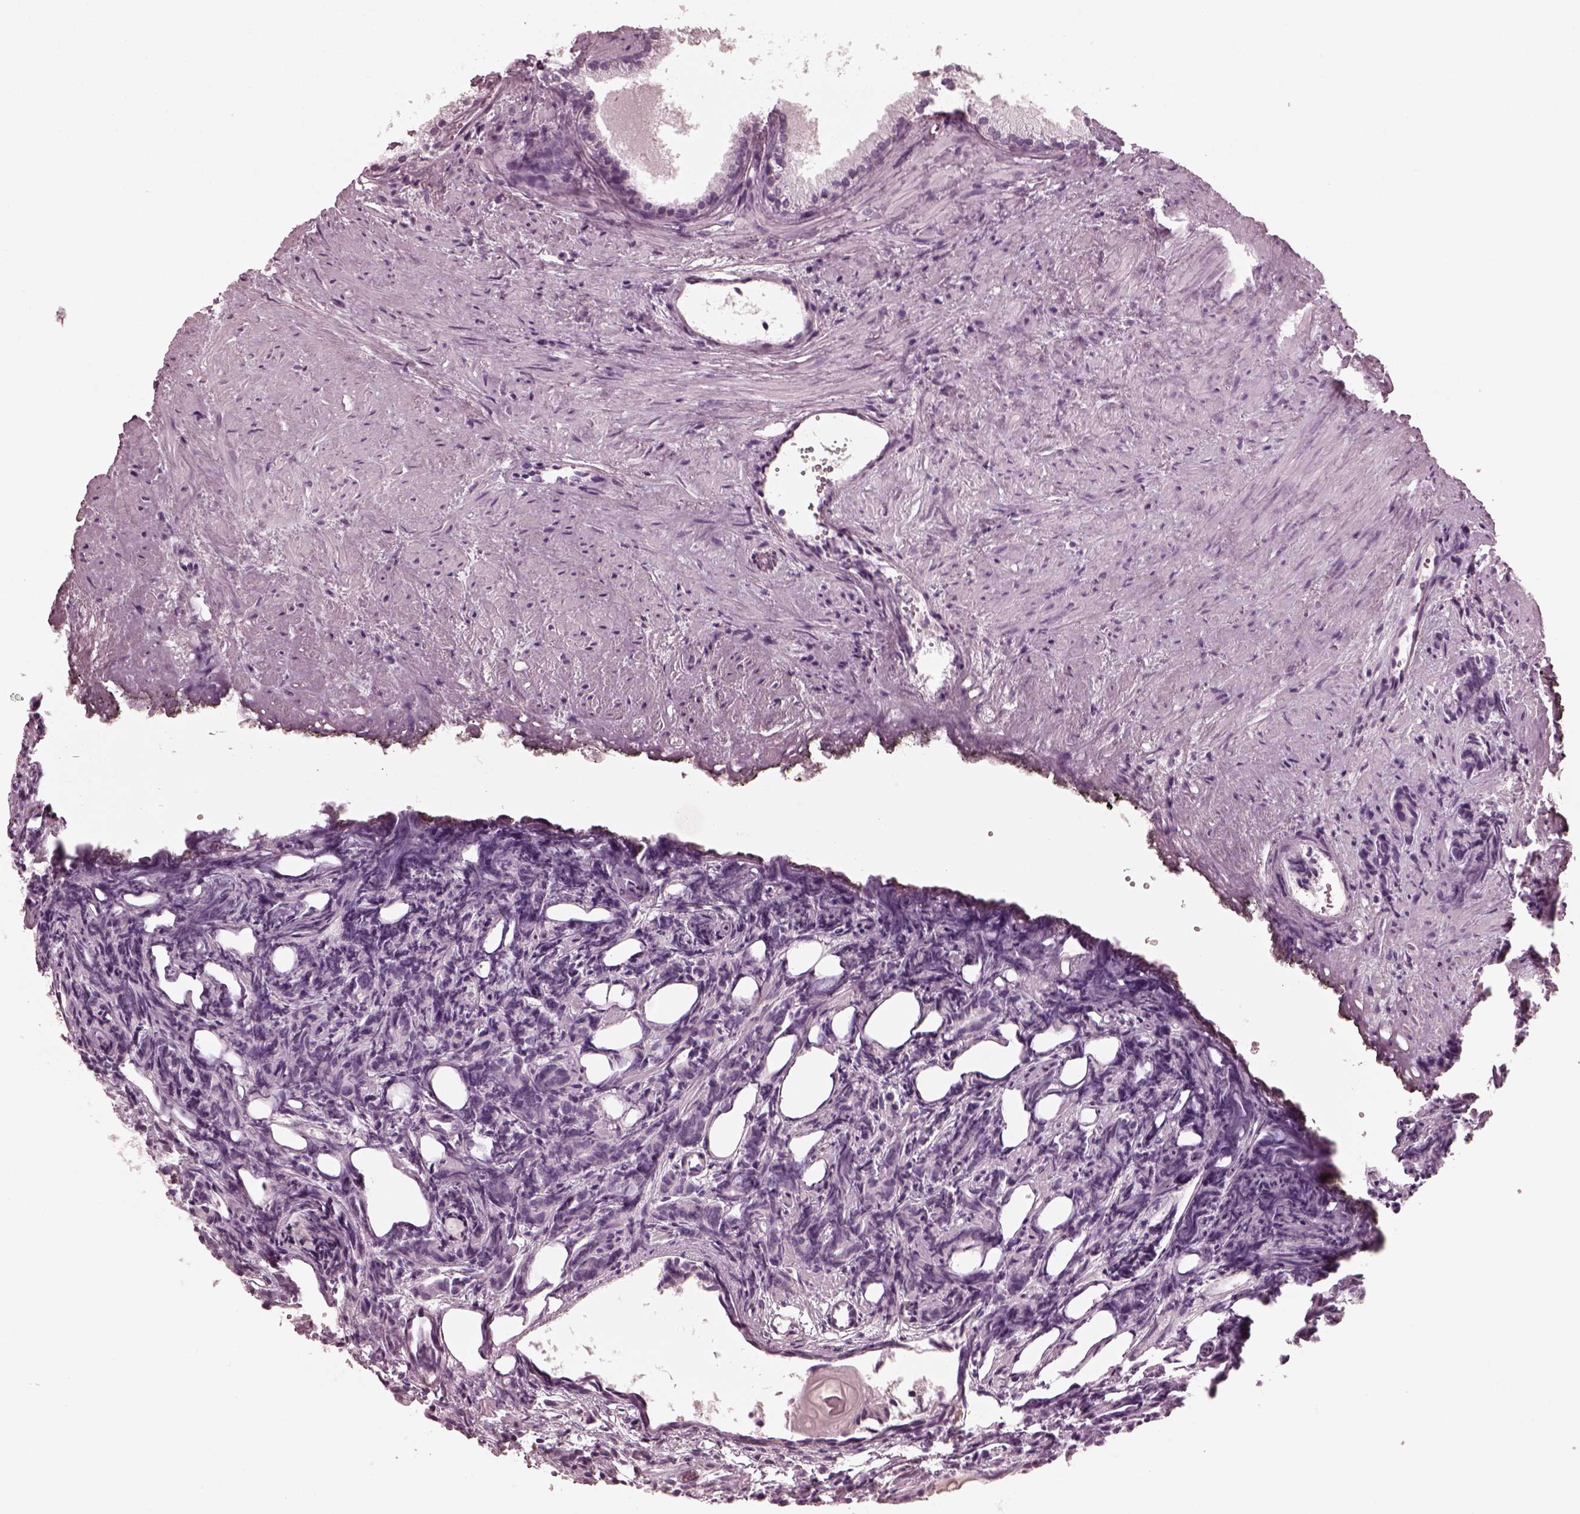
{"staining": {"intensity": "negative", "quantity": "none", "location": "none"}, "tissue": "prostate cancer", "cell_type": "Tumor cells", "image_type": "cancer", "snomed": [{"axis": "morphology", "description": "Adenocarcinoma, High grade"}, {"axis": "topography", "description": "Prostate"}], "caption": "DAB immunohistochemical staining of human prostate cancer (high-grade adenocarcinoma) exhibits no significant positivity in tumor cells. (IHC, brightfield microscopy, high magnification).", "gene": "CGA", "patient": {"sex": "male", "age": 84}}